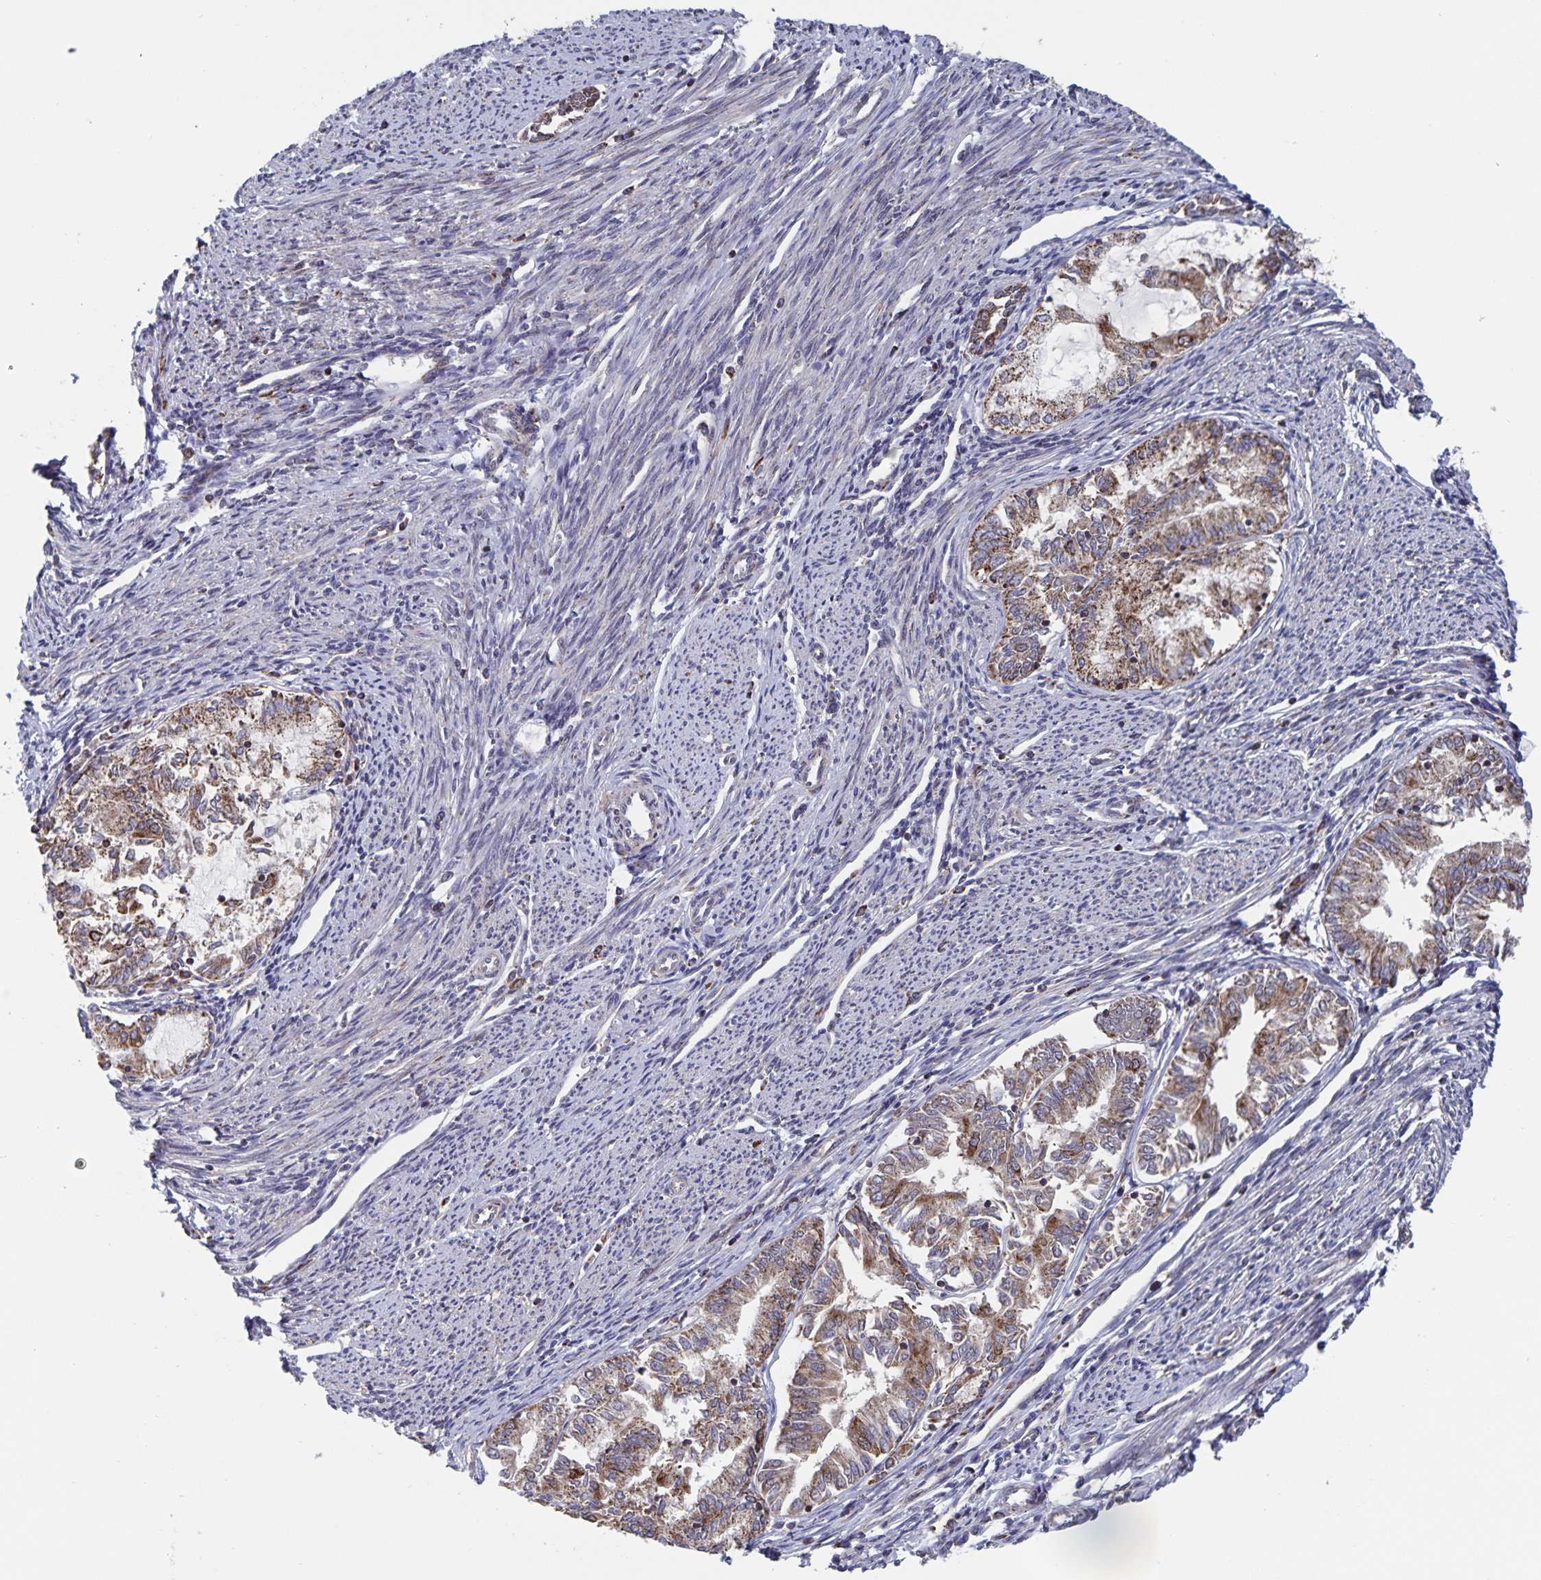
{"staining": {"intensity": "moderate", "quantity": ">75%", "location": "cytoplasmic/membranous"}, "tissue": "endometrial cancer", "cell_type": "Tumor cells", "image_type": "cancer", "snomed": [{"axis": "morphology", "description": "Adenocarcinoma, NOS"}, {"axis": "topography", "description": "Endometrium"}], "caption": "Immunohistochemical staining of human endometrial adenocarcinoma exhibits moderate cytoplasmic/membranous protein expression in about >75% of tumor cells.", "gene": "ACACA", "patient": {"sex": "female", "age": 79}}